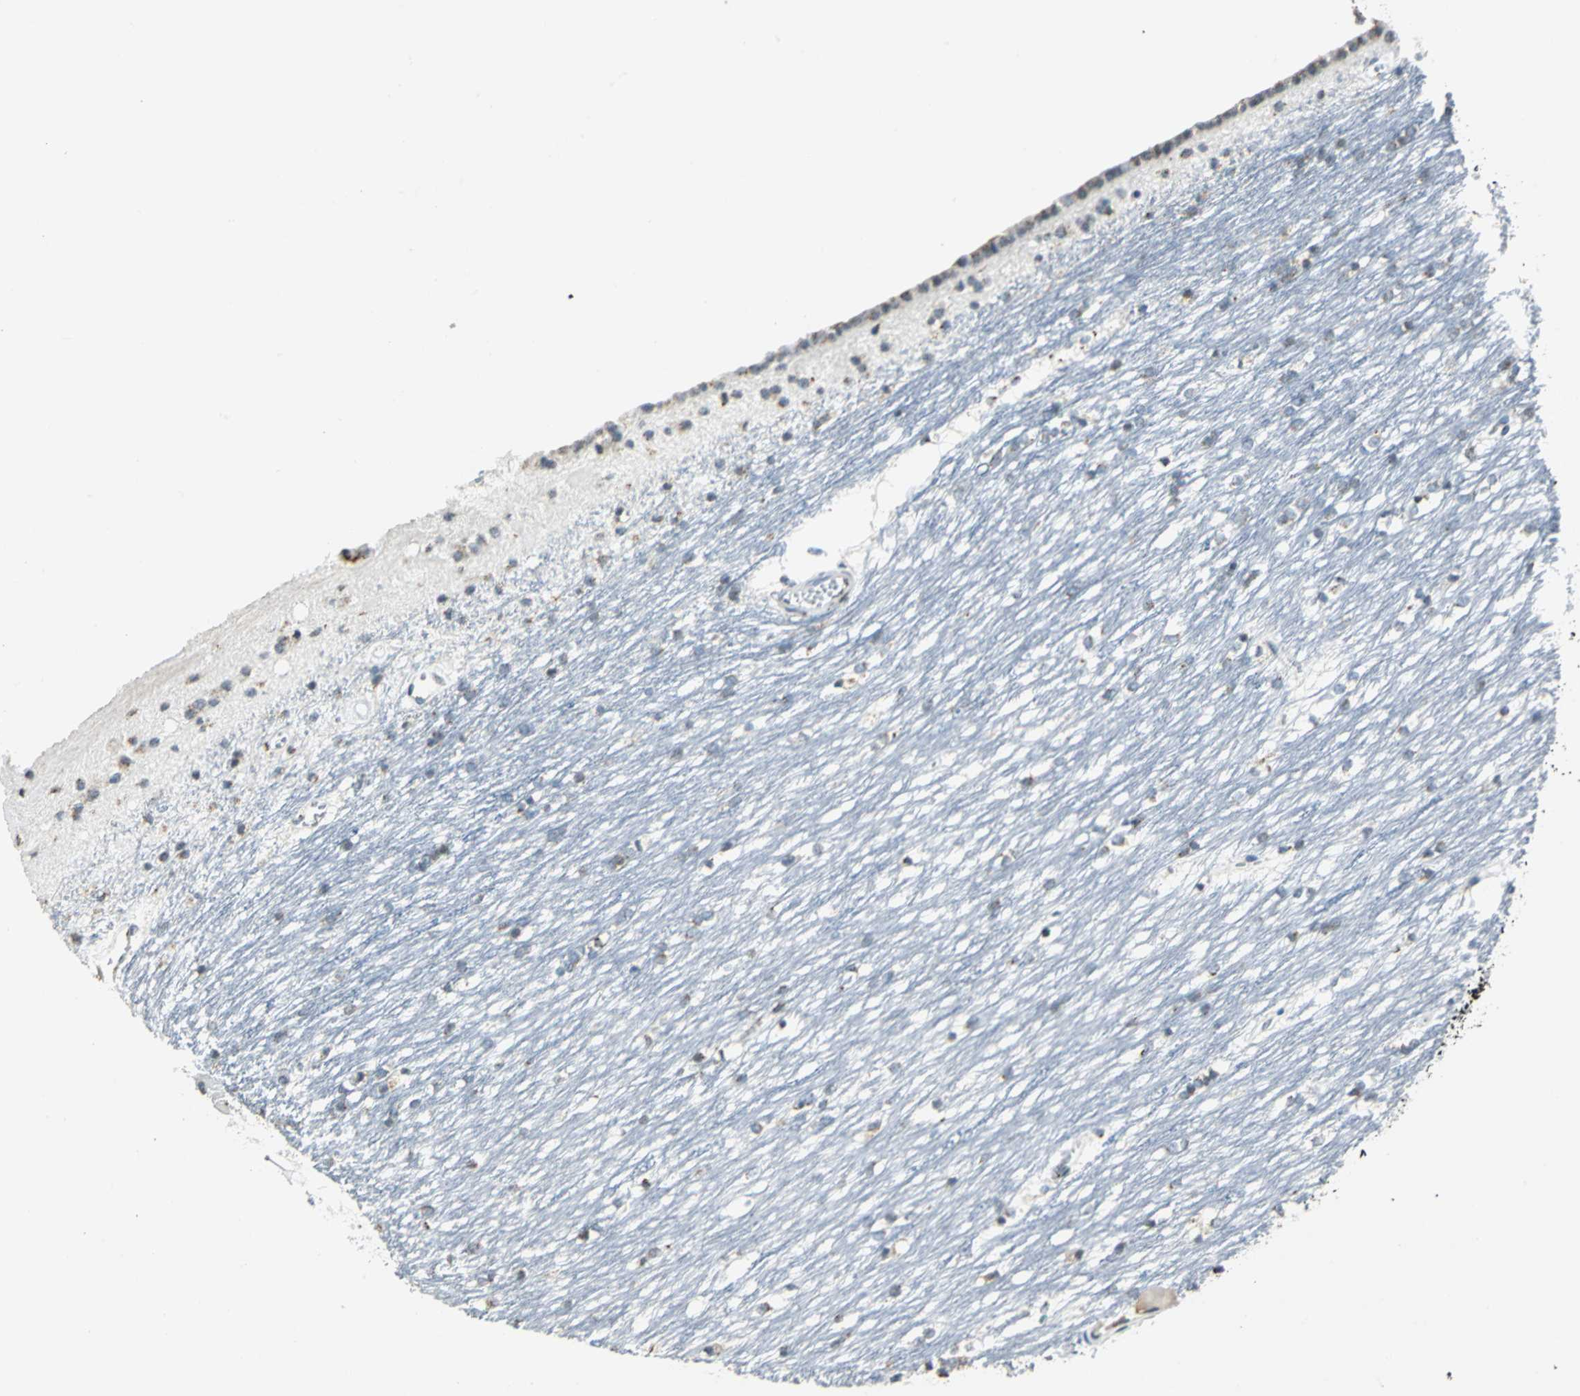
{"staining": {"intensity": "moderate", "quantity": "25%-75%", "location": "cytoplasmic/membranous"}, "tissue": "caudate", "cell_type": "Glial cells", "image_type": "normal", "snomed": [{"axis": "morphology", "description": "Normal tissue, NOS"}, {"axis": "topography", "description": "Lateral ventricle wall"}], "caption": "IHC (DAB (3,3'-diaminobenzidine)) staining of normal human caudate displays moderate cytoplasmic/membranous protein staining in approximately 25%-75% of glial cells.", "gene": "TMEM115", "patient": {"sex": "female", "age": 19}}